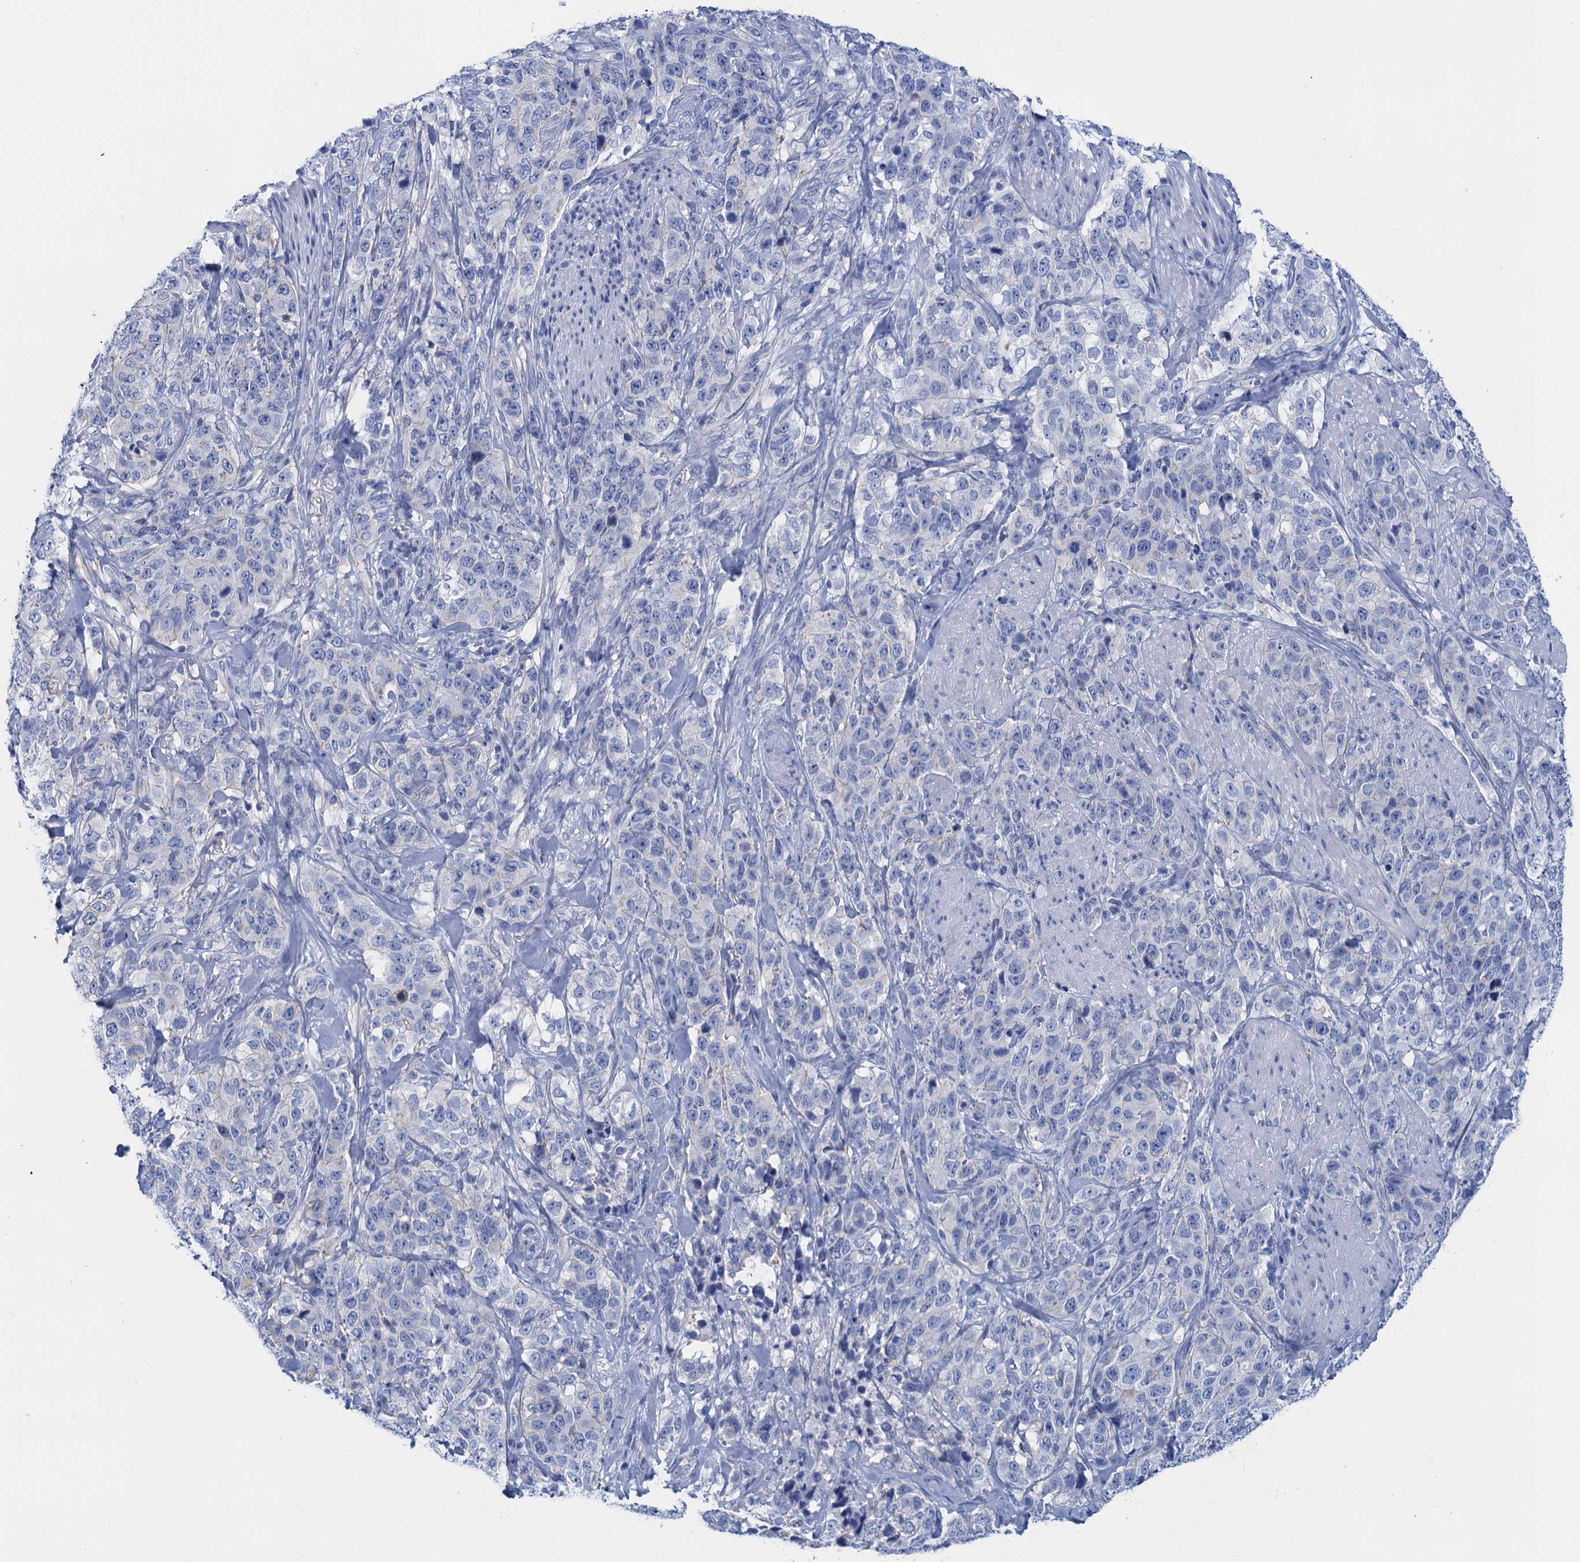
{"staining": {"intensity": "negative", "quantity": "none", "location": "none"}, "tissue": "stomach cancer", "cell_type": "Tumor cells", "image_type": "cancer", "snomed": [{"axis": "morphology", "description": "Adenocarcinoma, NOS"}, {"axis": "topography", "description": "Stomach"}], "caption": "Tumor cells show no significant staining in stomach adenocarcinoma.", "gene": "CALML5", "patient": {"sex": "male", "age": 48}}